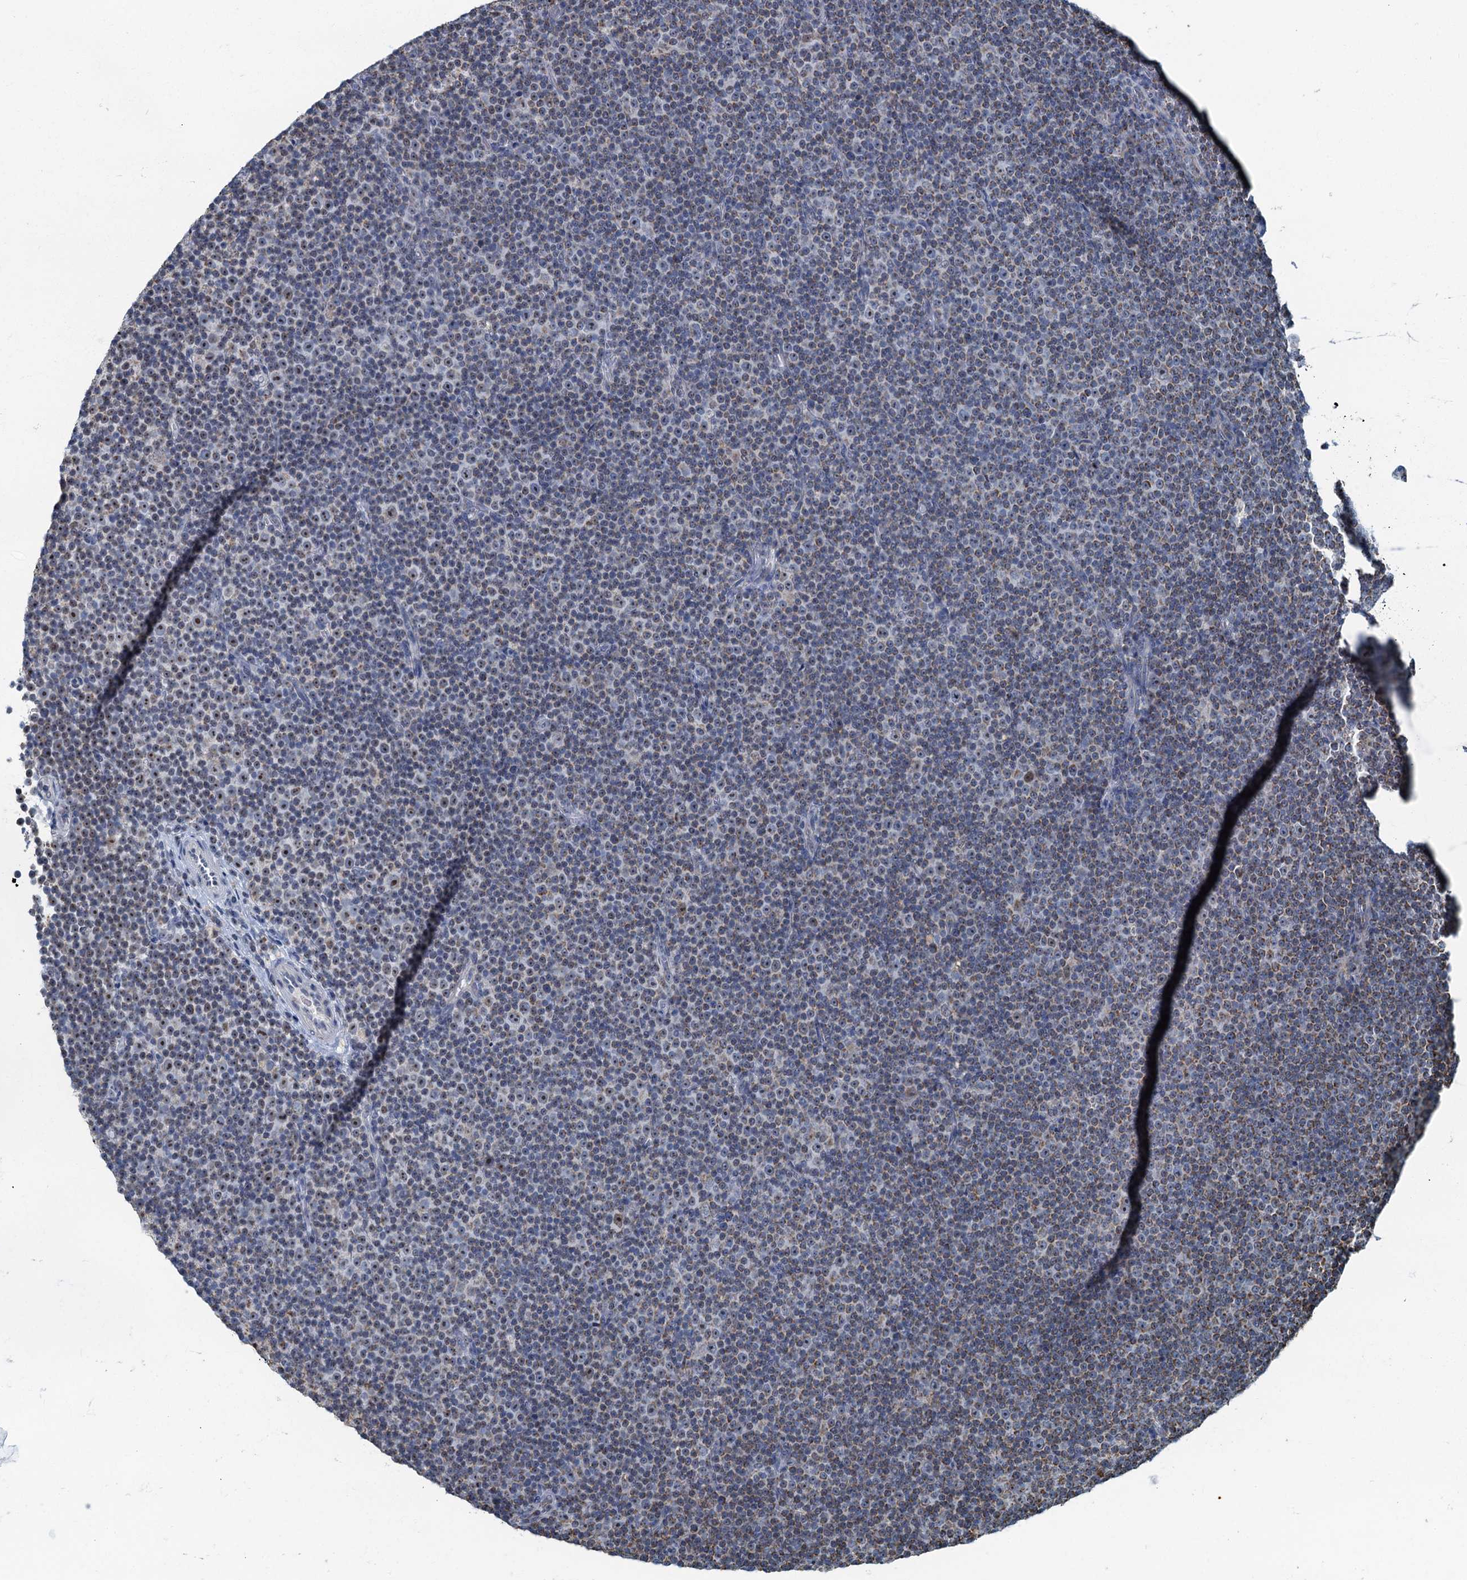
{"staining": {"intensity": "weak", "quantity": "25%-75%", "location": "cytoplasmic/membranous"}, "tissue": "lymphoma", "cell_type": "Tumor cells", "image_type": "cancer", "snomed": [{"axis": "morphology", "description": "Malignant lymphoma, non-Hodgkin's type, Low grade"}, {"axis": "topography", "description": "Lymph node"}], "caption": "Immunohistochemistry of human lymphoma displays low levels of weak cytoplasmic/membranous staining in about 25%-75% of tumor cells. (Brightfield microscopy of DAB IHC at high magnification).", "gene": "RAD9B", "patient": {"sex": "female", "age": 67}}